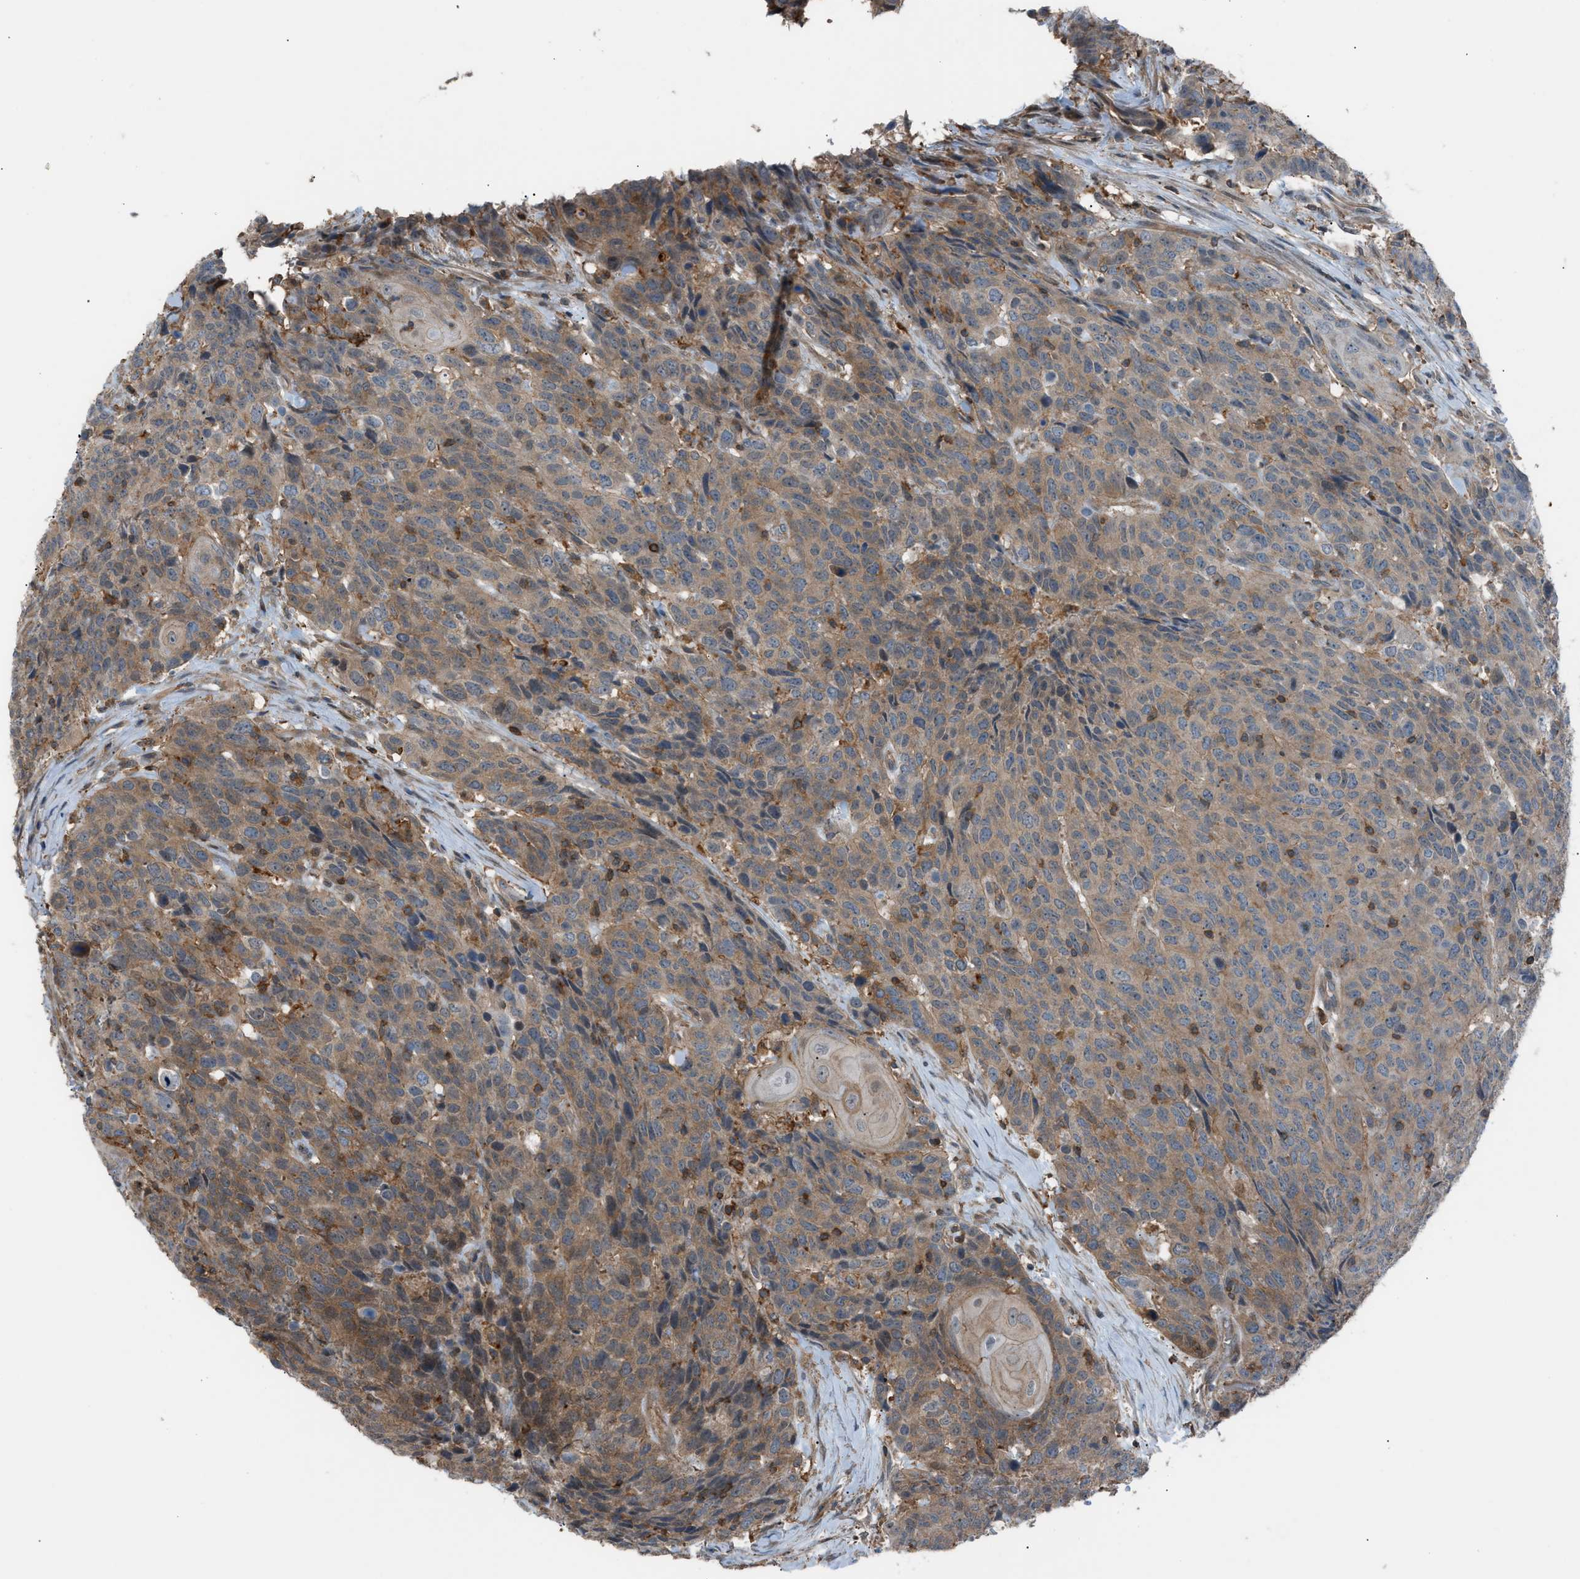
{"staining": {"intensity": "moderate", "quantity": ">75%", "location": "cytoplasmic/membranous"}, "tissue": "head and neck cancer", "cell_type": "Tumor cells", "image_type": "cancer", "snomed": [{"axis": "morphology", "description": "Squamous cell carcinoma, NOS"}, {"axis": "topography", "description": "Head-Neck"}], "caption": "Brown immunohistochemical staining in head and neck squamous cell carcinoma demonstrates moderate cytoplasmic/membranous staining in about >75% of tumor cells. (Brightfield microscopy of DAB IHC at high magnification).", "gene": "DYRK1A", "patient": {"sex": "male", "age": 66}}